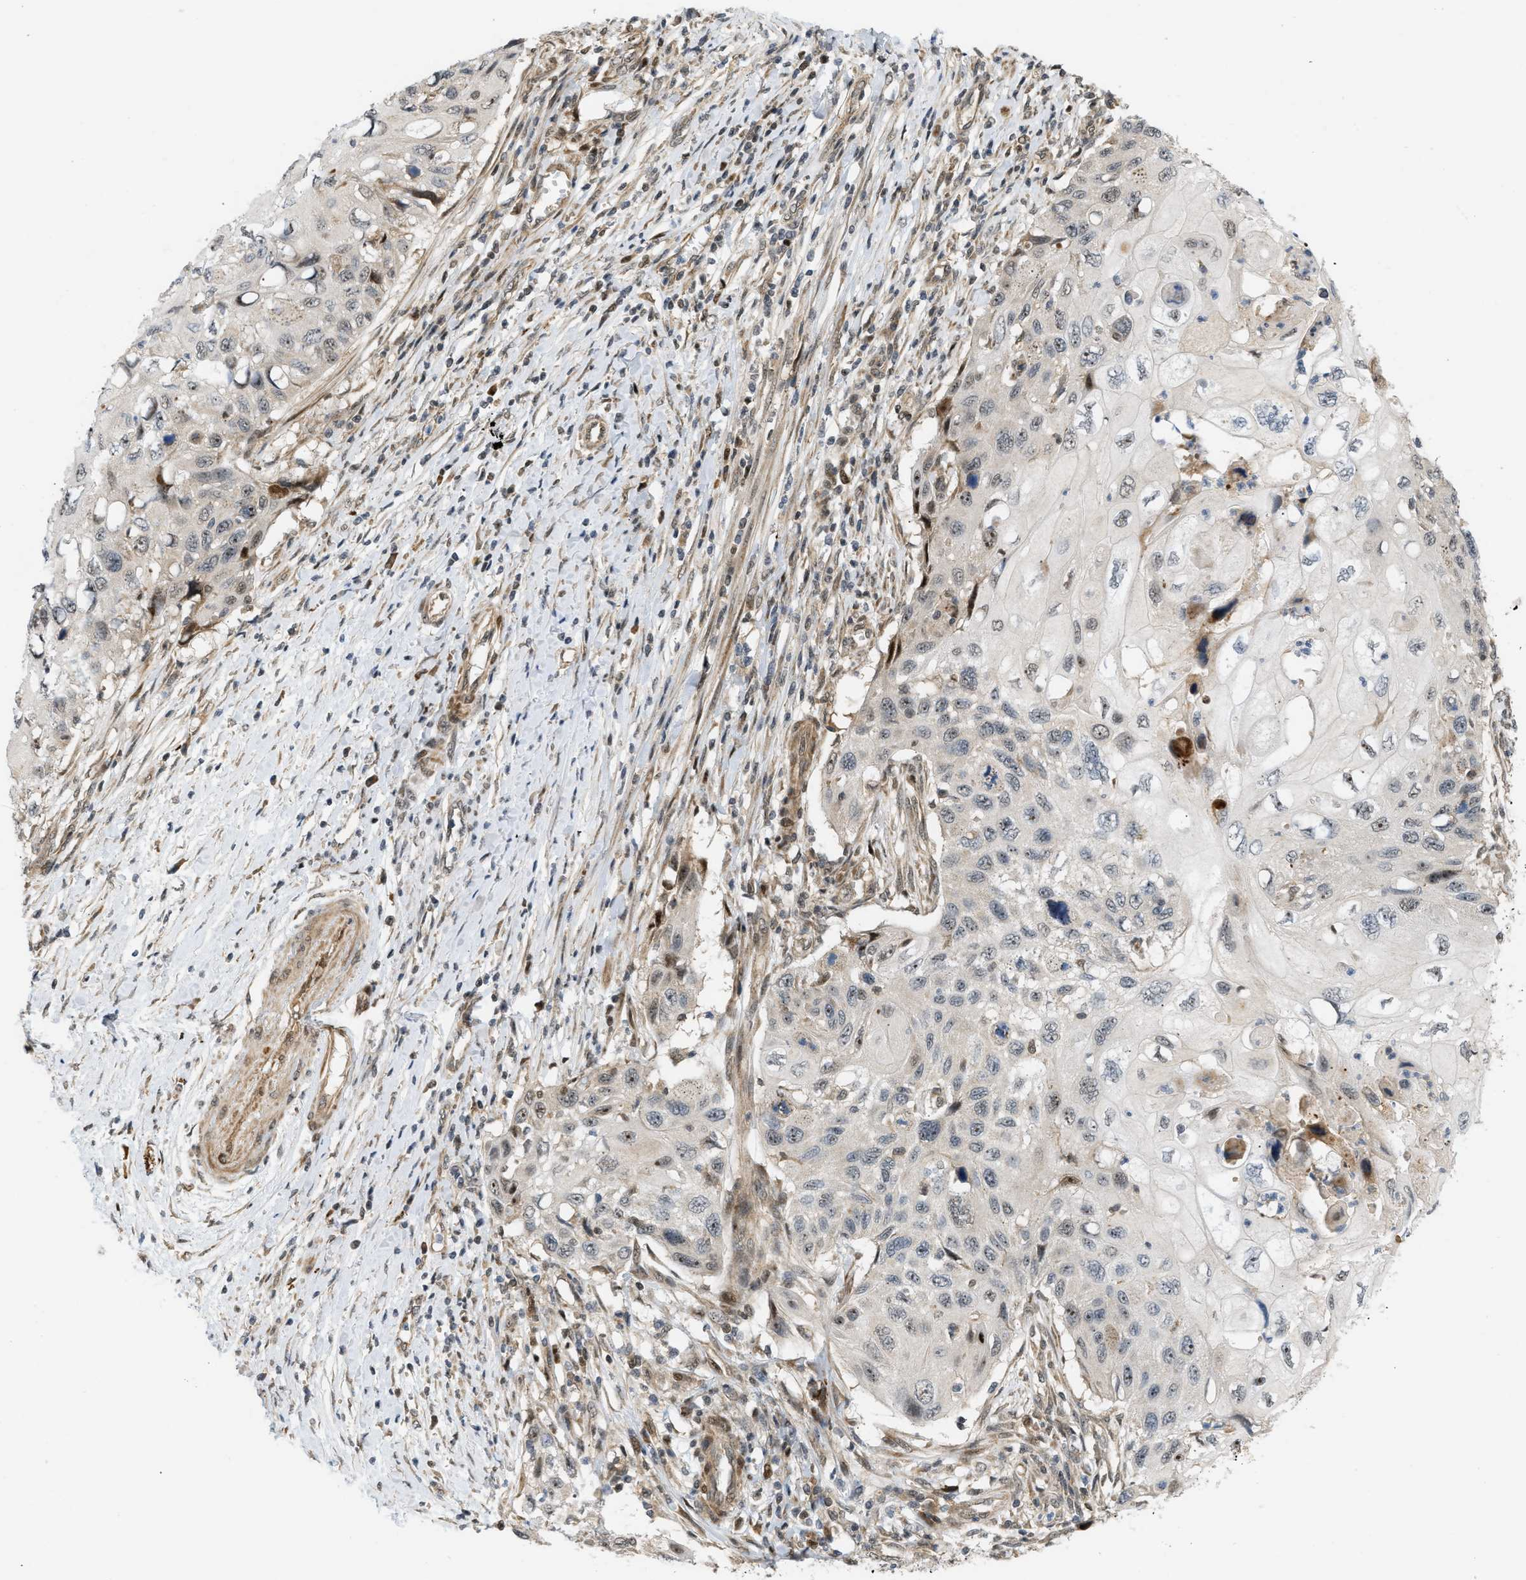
{"staining": {"intensity": "weak", "quantity": "25%-75%", "location": "nuclear"}, "tissue": "cervical cancer", "cell_type": "Tumor cells", "image_type": "cancer", "snomed": [{"axis": "morphology", "description": "Squamous cell carcinoma, NOS"}, {"axis": "topography", "description": "Cervix"}], "caption": "Squamous cell carcinoma (cervical) stained with DAB IHC exhibits low levels of weak nuclear expression in approximately 25%-75% of tumor cells.", "gene": "BAG1", "patient": {"sex": "female", "age": 70}}